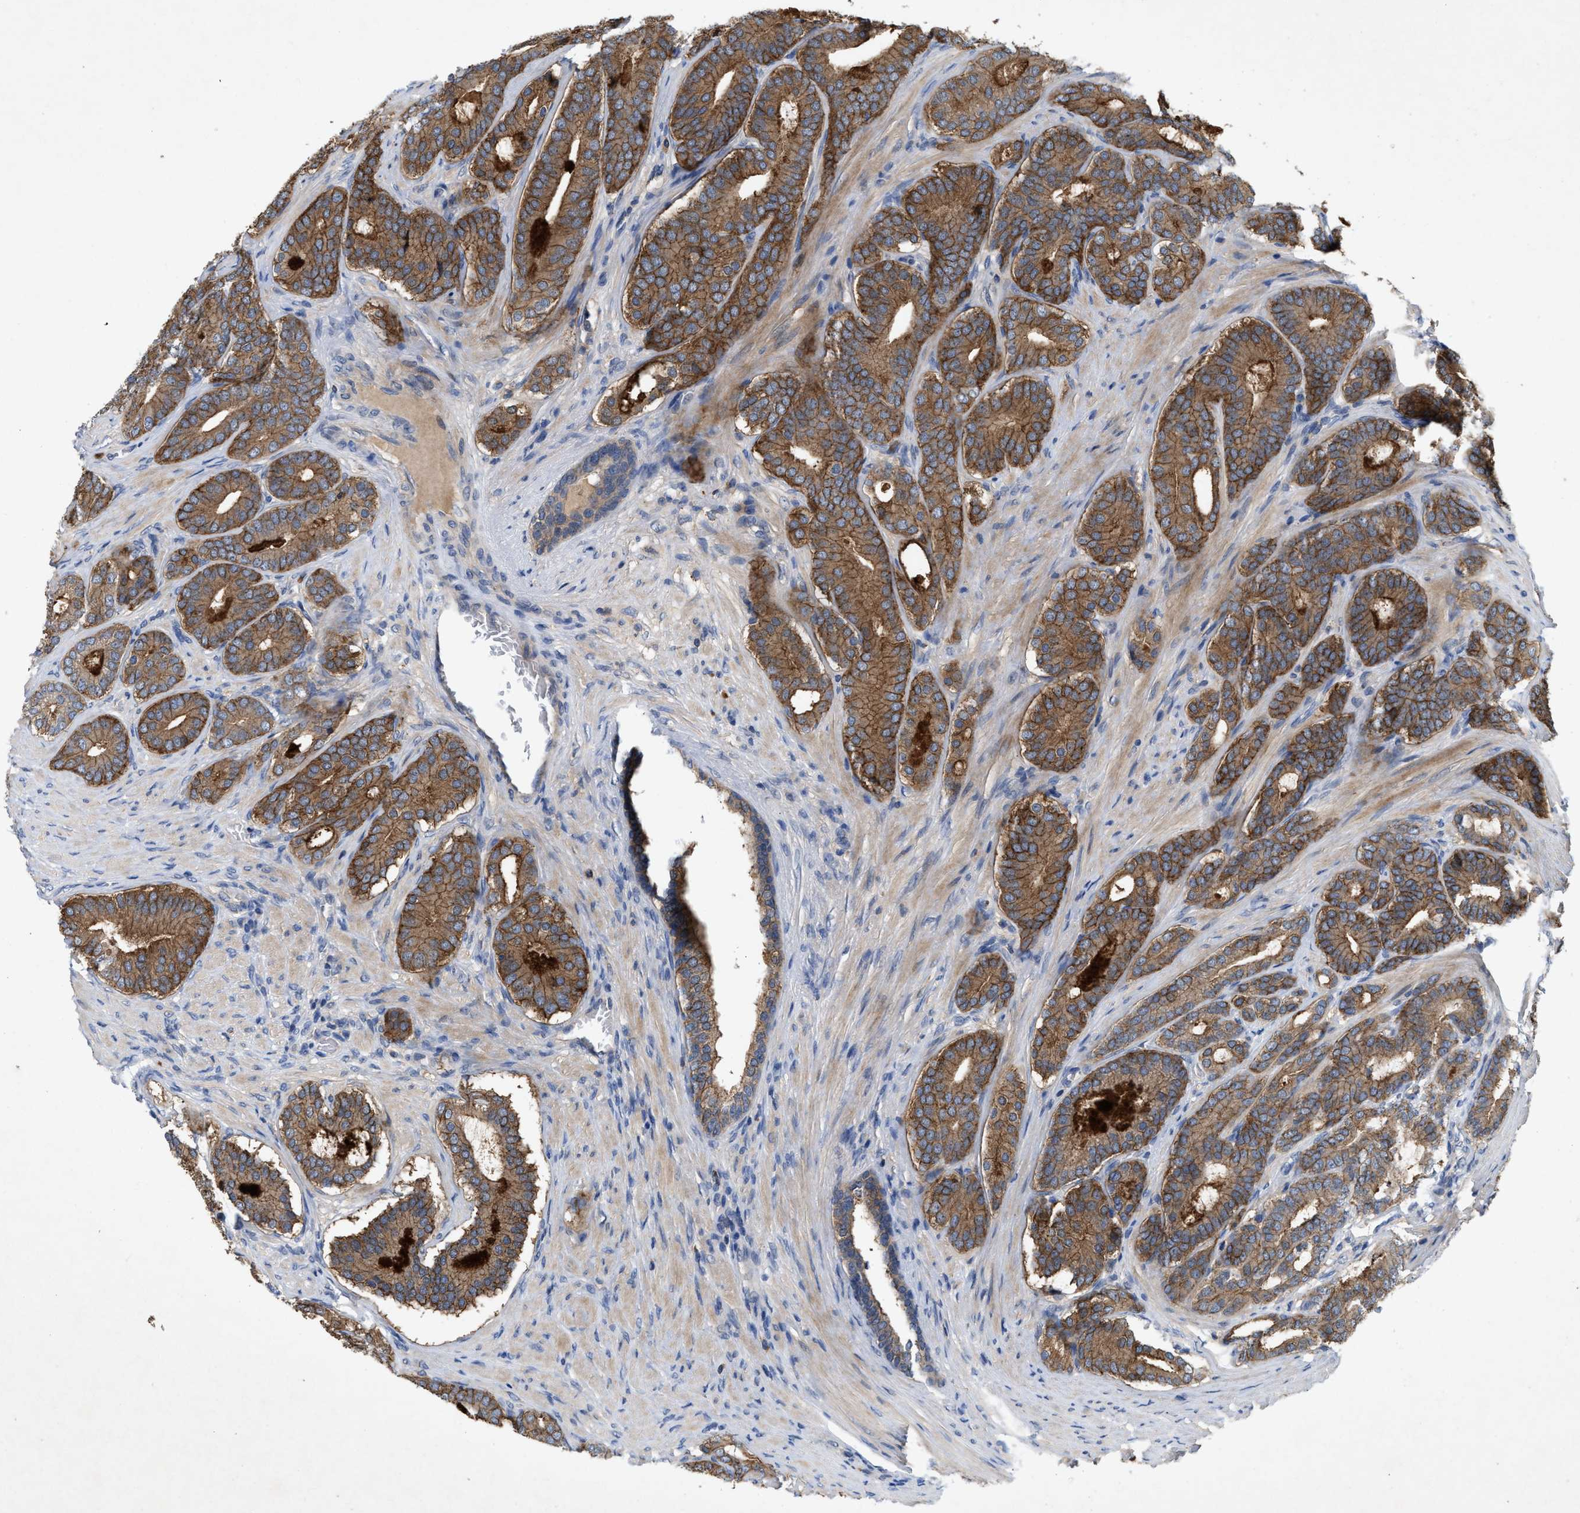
{"staining": {"intensity": "strong", "quantity": ">75%", "location": "cytoplasmic/membranous"}, "tissue": "prostate cancer", "cell_type": "Tumor cells", "image_type": "cancer", "snomed": [{"axis": "morphology", "description": "Adenocarcinoma, High grade"}, {"axis": "topography", "description": "Prostate"}], "caption": "The micrograph exhibits a brown stain indicating the presence of a protein in the cytoplasmic/membranous of tumor cells in adenocarcinoma (high-grade) (prostate).", "gene": "LPAR2", "patient": {"sex": "male", "age": 60}}